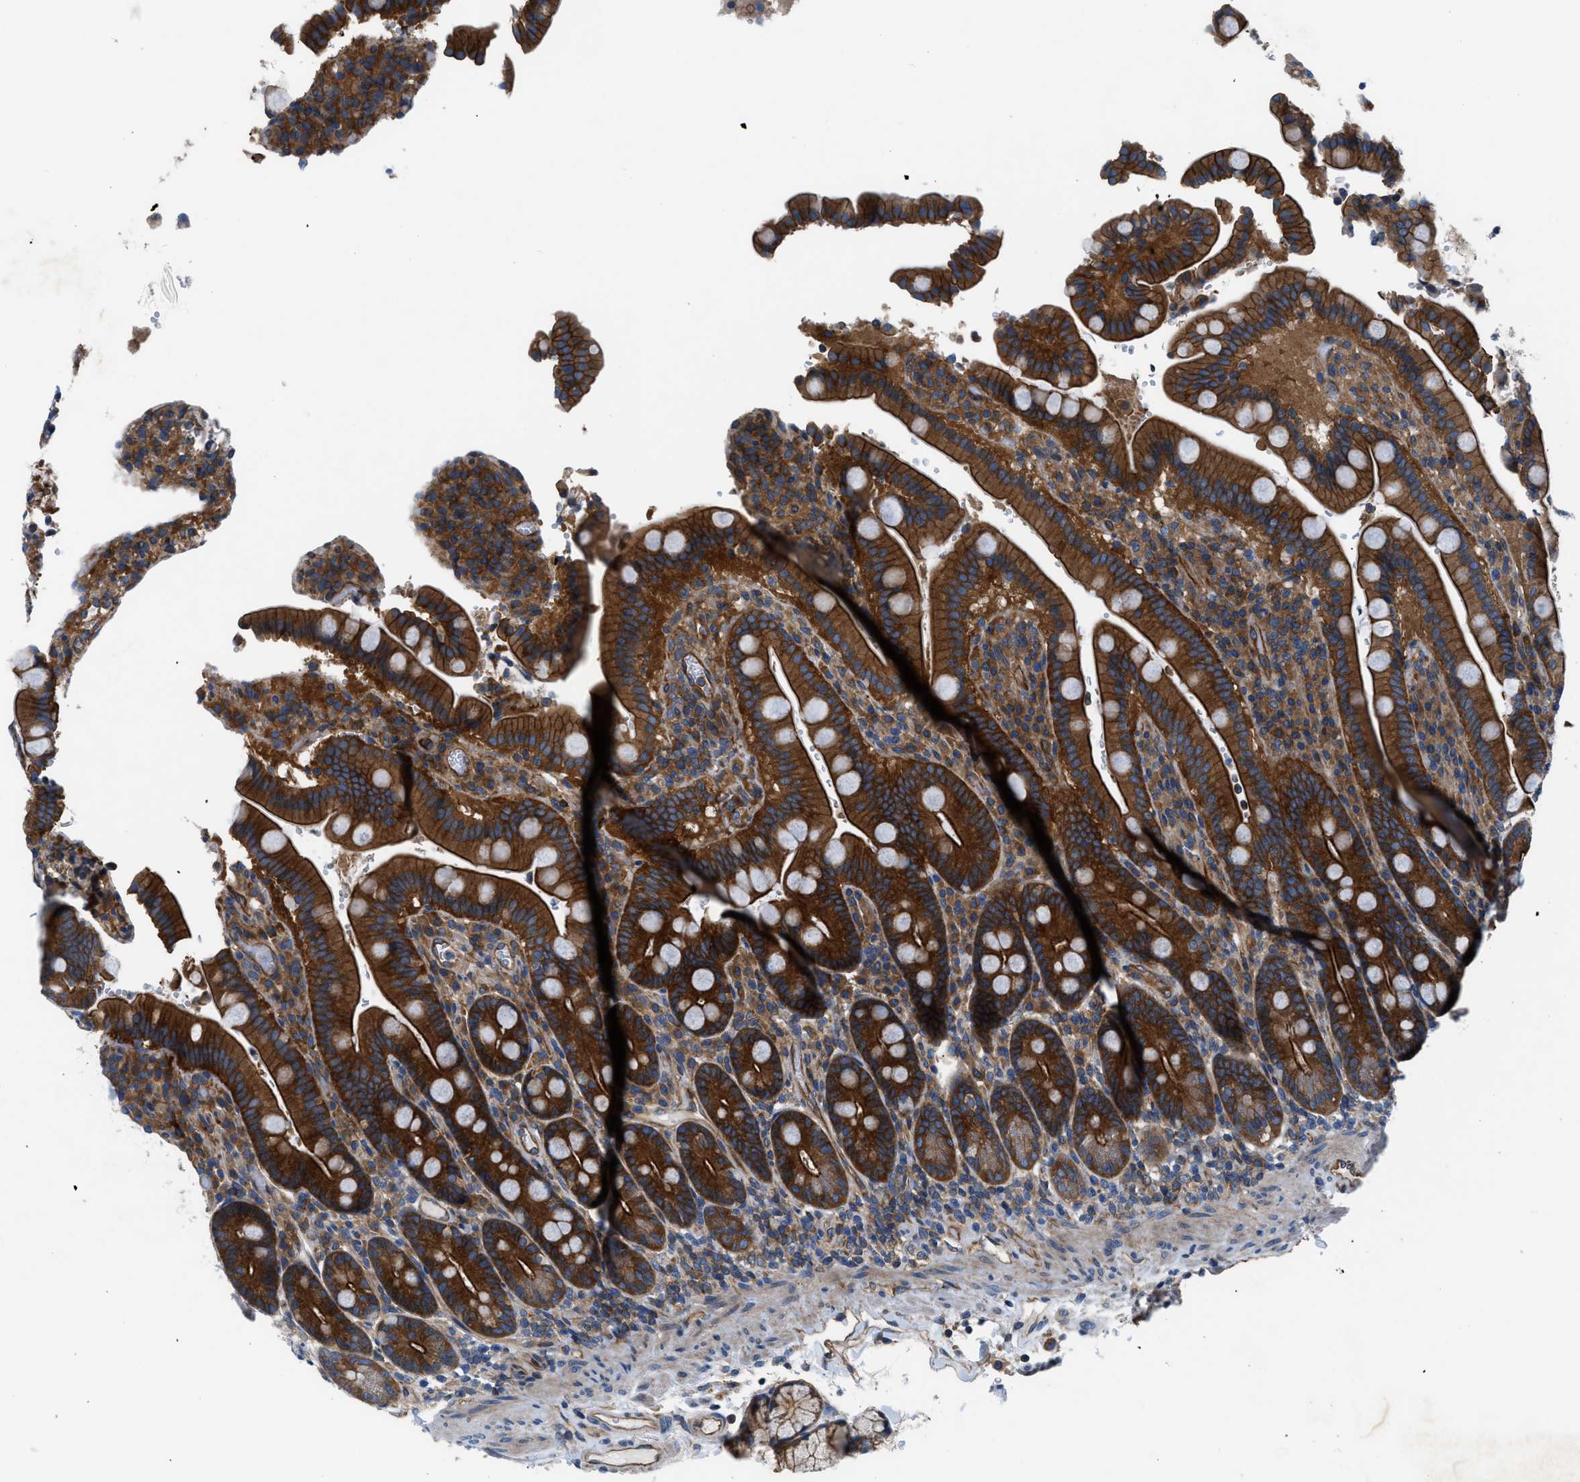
{"staining": {"intensity": "strong", "quantity": ">75%", "location": "cytoplasmic/membranous"}, "tissue": "duodenum", "cell_type": "Glandular cells", "image_type": "normal", "snomed": [{"axis": "morphology", "description": "Normal tissue, NOS"}, {"axis": "topography", "description": "Small intestine, NOS"}], "caption": "High-power microscopy captured an IHC photomicrograph of unremarkable duodenum, revealing strong cytoplasmic/membranous staining in about >75% of glandular cells.", "gene": "TRIP4", "patient": {"sex": "female", "age": 71}}